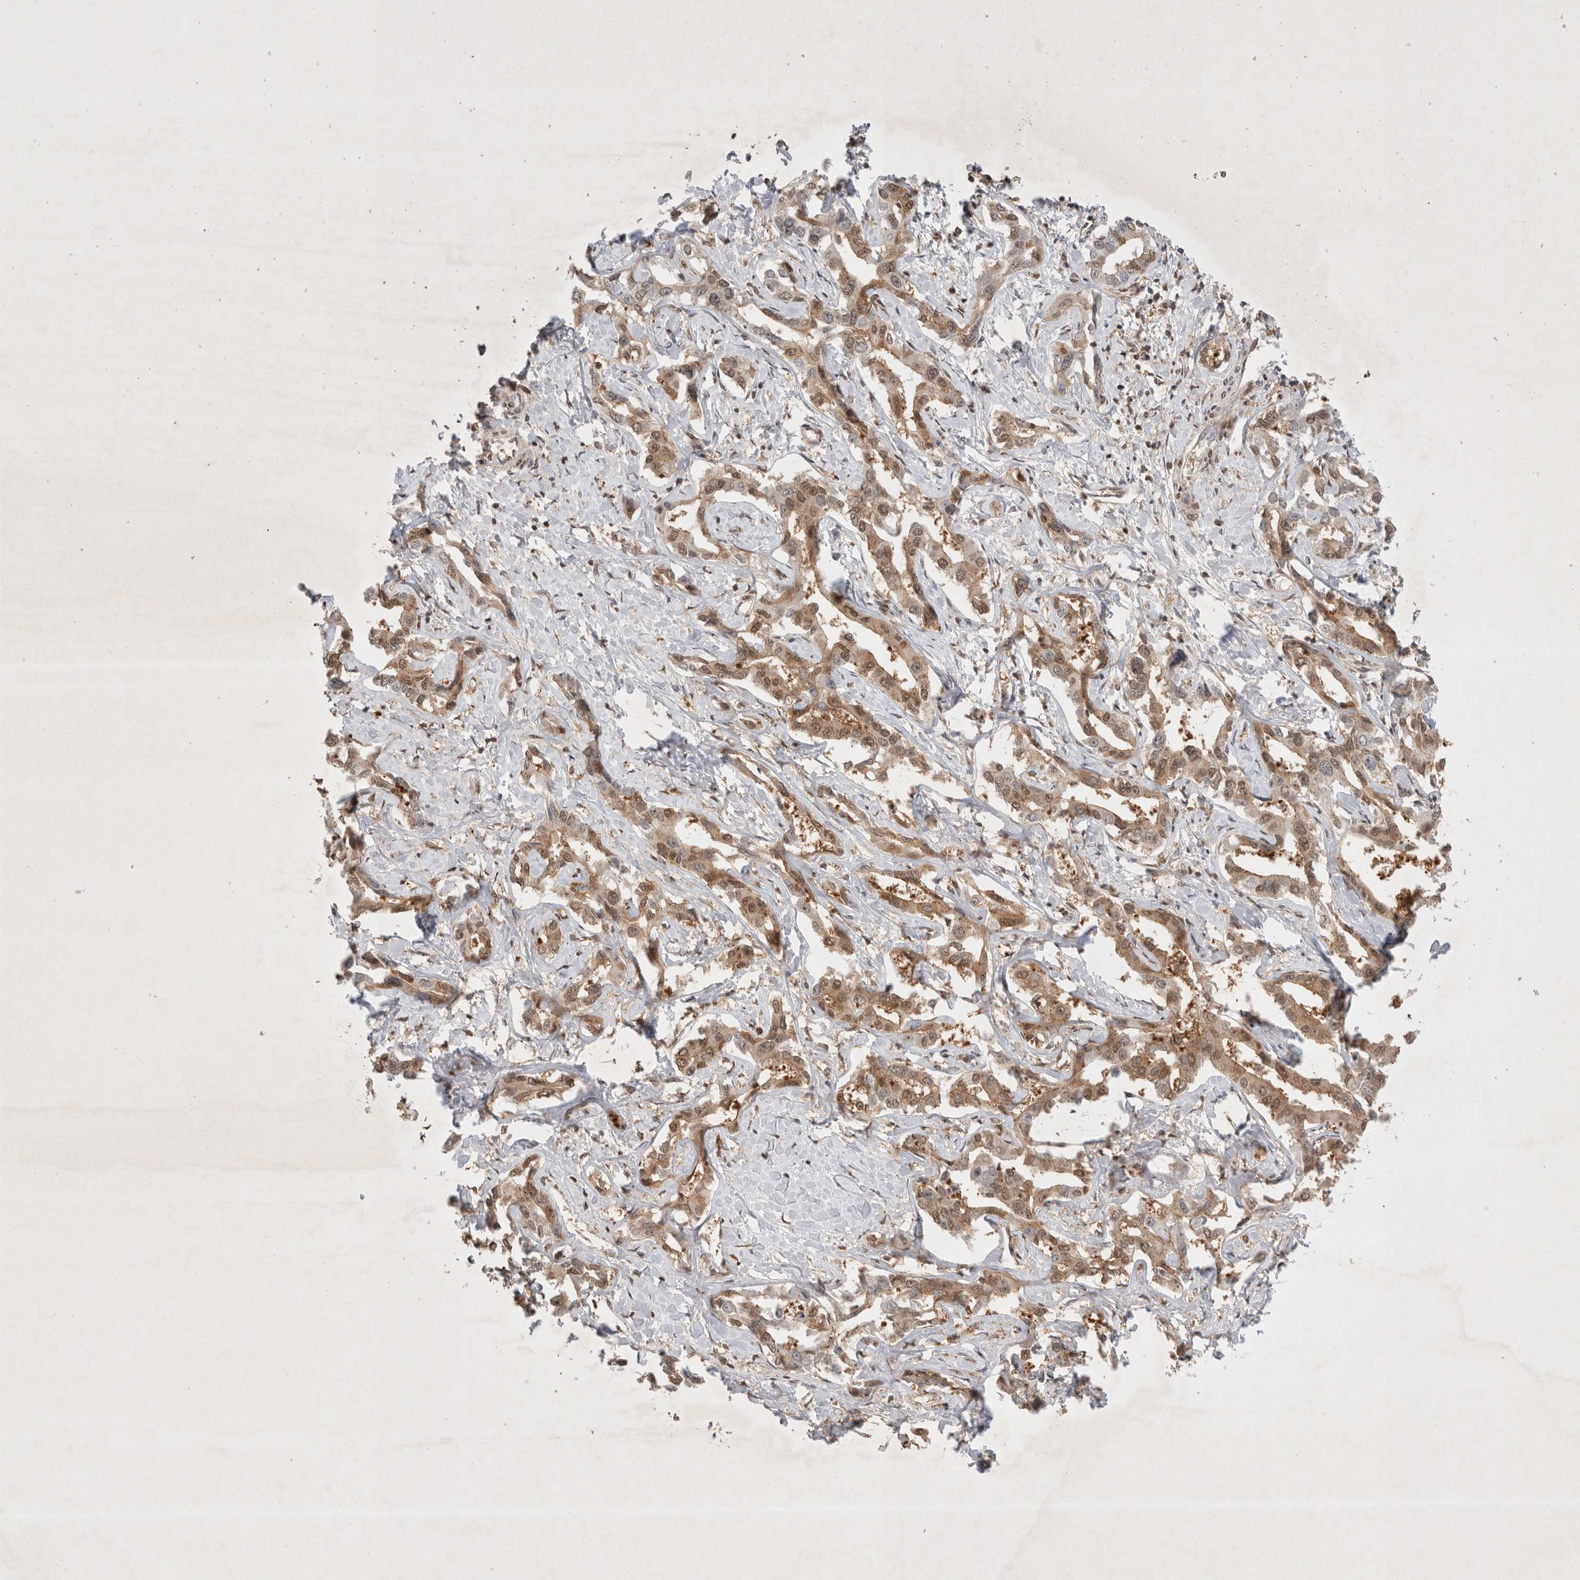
{"staining": {"intensity": "moderate", "quantity": ">75%", "location": "cytoplasmic/membranous,nuclear"}, "tissue": "liver cancer", "cell_type": "Tumor cells", "image_type": "cancer", "snomed": [{"axis": "morphology", "description": "Cholangiocarcinoma"}, {"axis": "topography", "description": "Liver"}], "caption": "Immunohistochemistry (IHC) (DAB (3,3'-diaminobenzidine)) staining of liver cancer (cholangiocarcinoma) reveals moderate cytoplasmic/membranous and nuclear protein positivity in approximately >75% of tumor cells.", "gene": "WIPF2", "patient": {"sex": "male", "age": 59}}